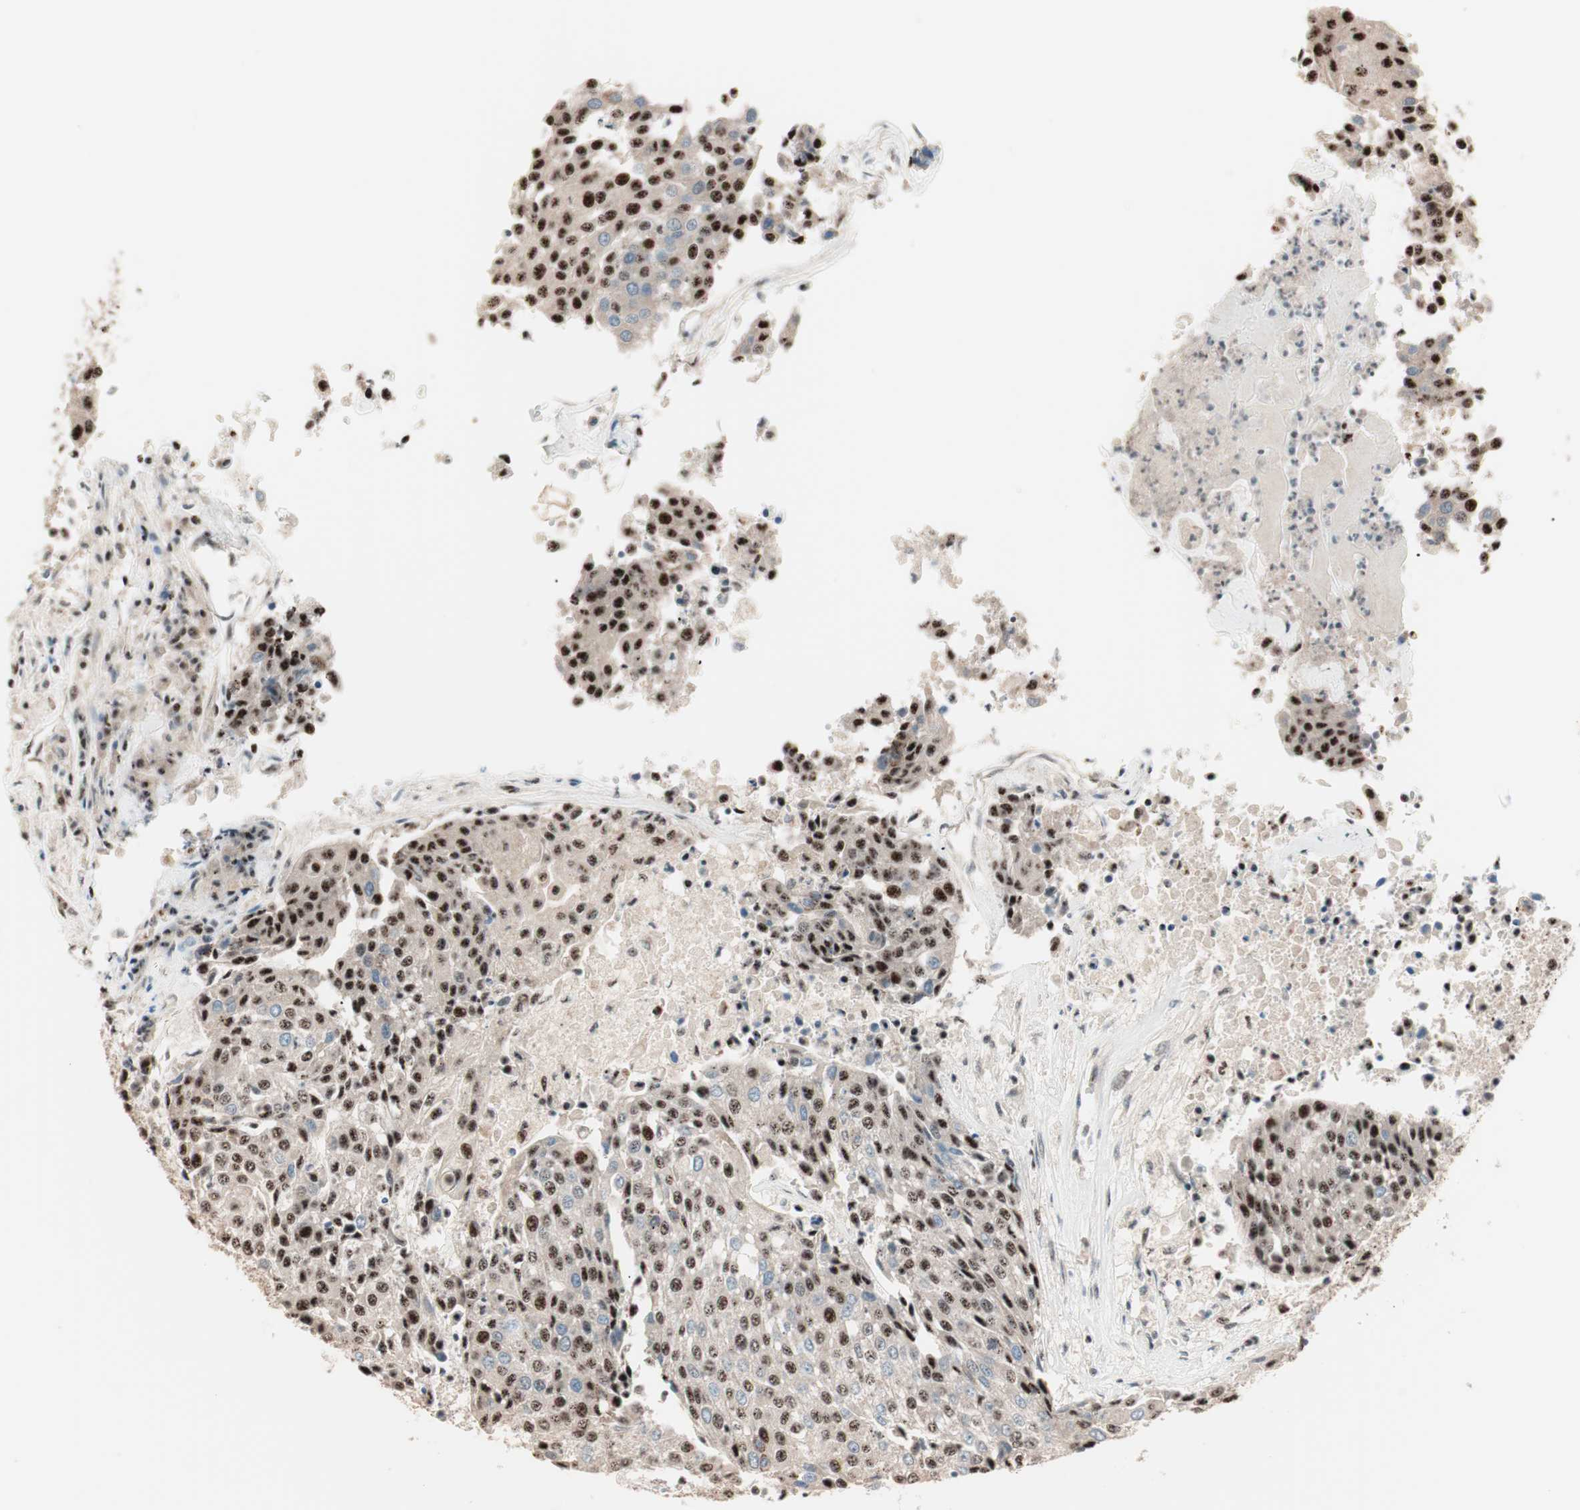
{"staining": {"intensity": "strong", "quantity": ">75%", "location": "nuclear"}, "tissue": "urothelial cancer", "cell_type": "Tumor cells", "image_type": "cancer", "snomed": [{"axis": "morphology", "description": "Urothelial carcinoma, High grade"}, {"axis": "topography", "description": "Urinary bladder"}], "caption": "Immunohistochemical staining of human urothelial carcinoma (high-grade) shows strong nuclear protein expression in about >75% of tumor cells.", "gene": "NR5A2", "patient": {"sex": "female", "age": 85}}